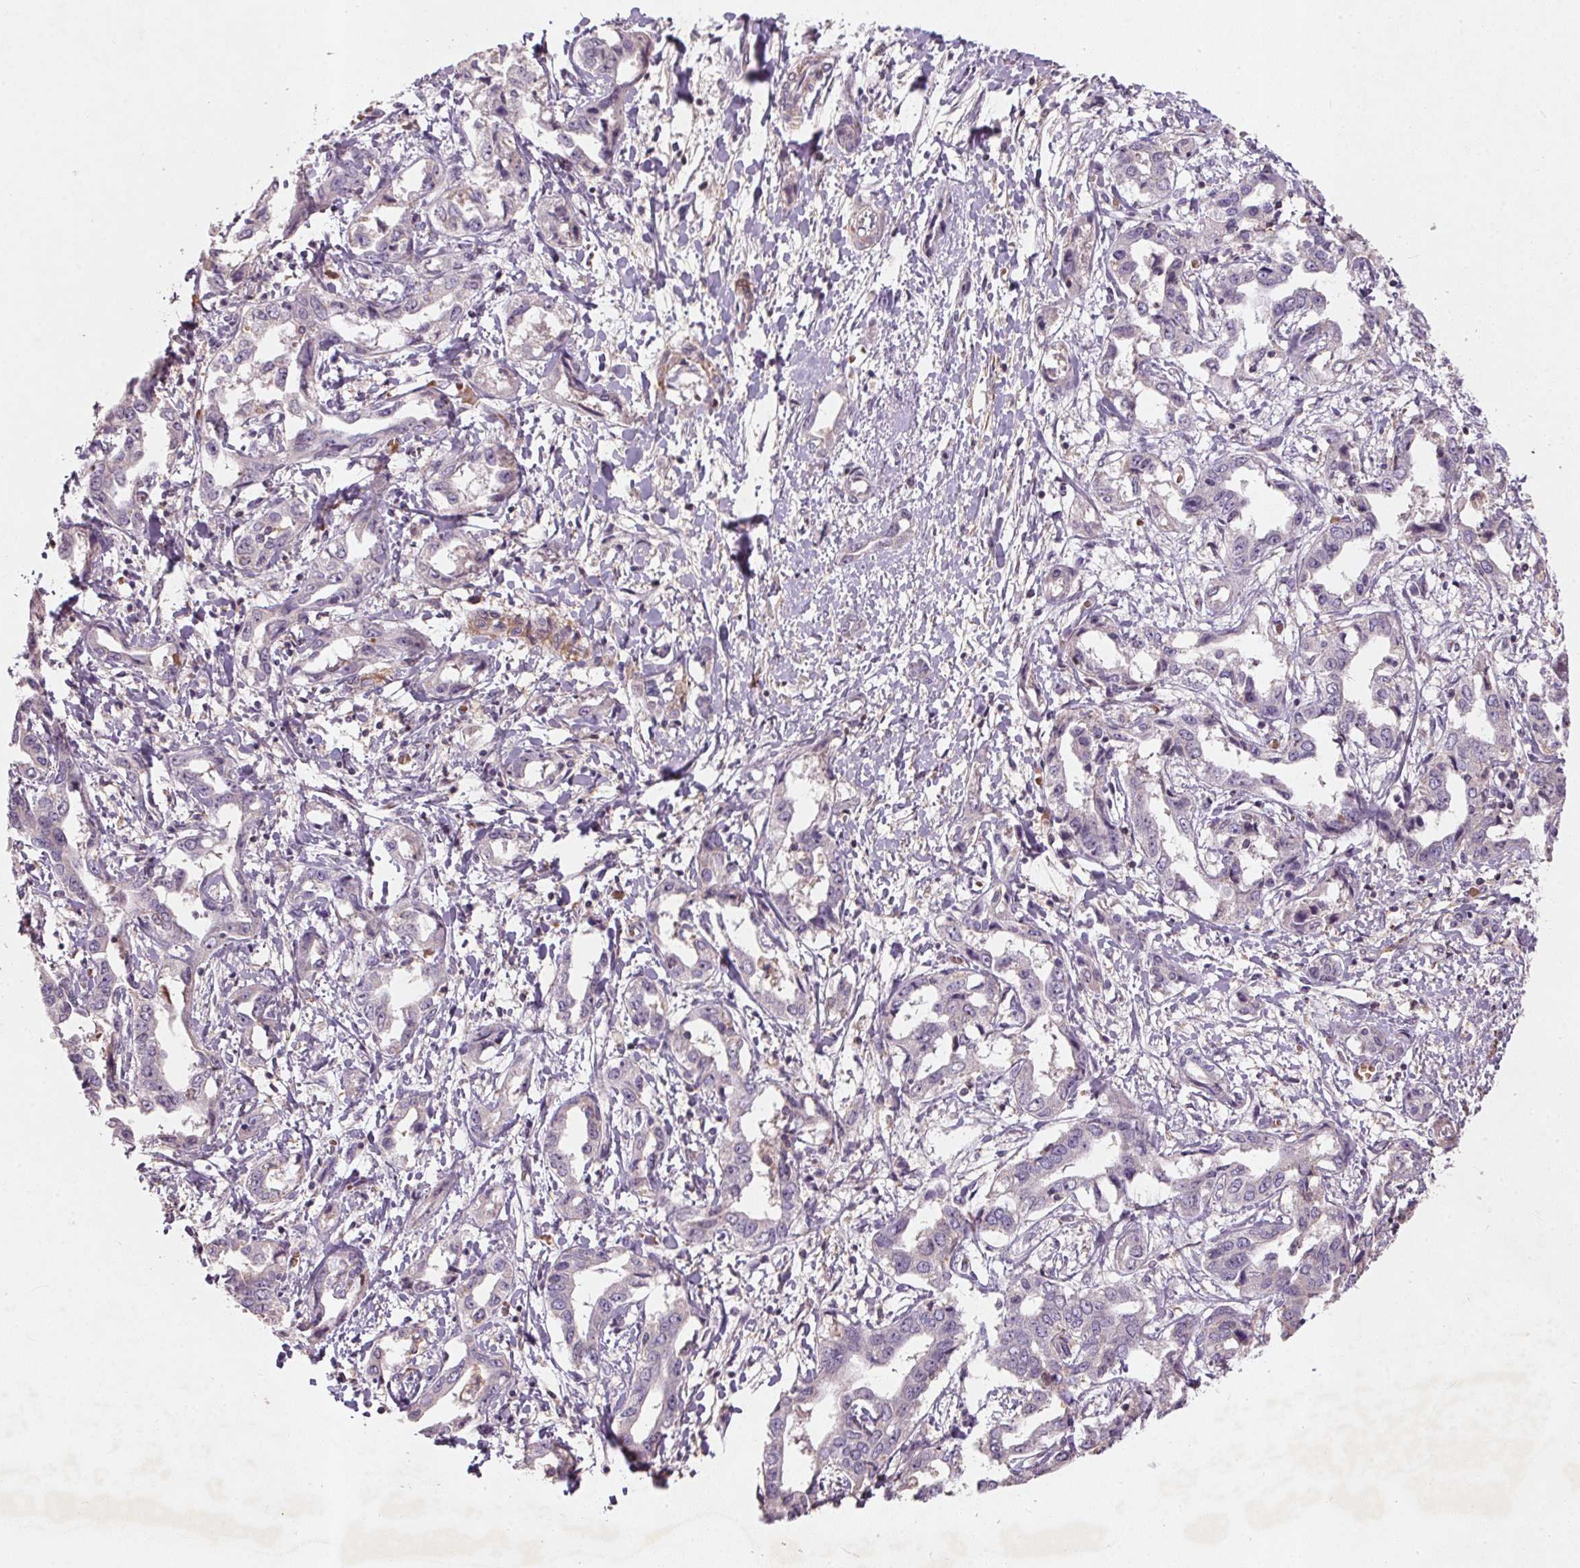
{"staining": {"intensity": "negative", "quantity": "none", "location": "none"}, "tissue": "liver cancer", "cell_type": "Tumor cells", "image_type": "cancer", "snomed": [{"axis": "morphology", "description": "Cholangiocarcinoma"}, {"axis": "topography", "description": "Liver"}], "caption": "Immunohistochemistry histopathology image of human cholangiocarcinoma (liver) stained for a protein (brown), which reveals no staining in tumor cells.", "gene": "KCNK15", "patient": {"sex": "male", "age": 59}}